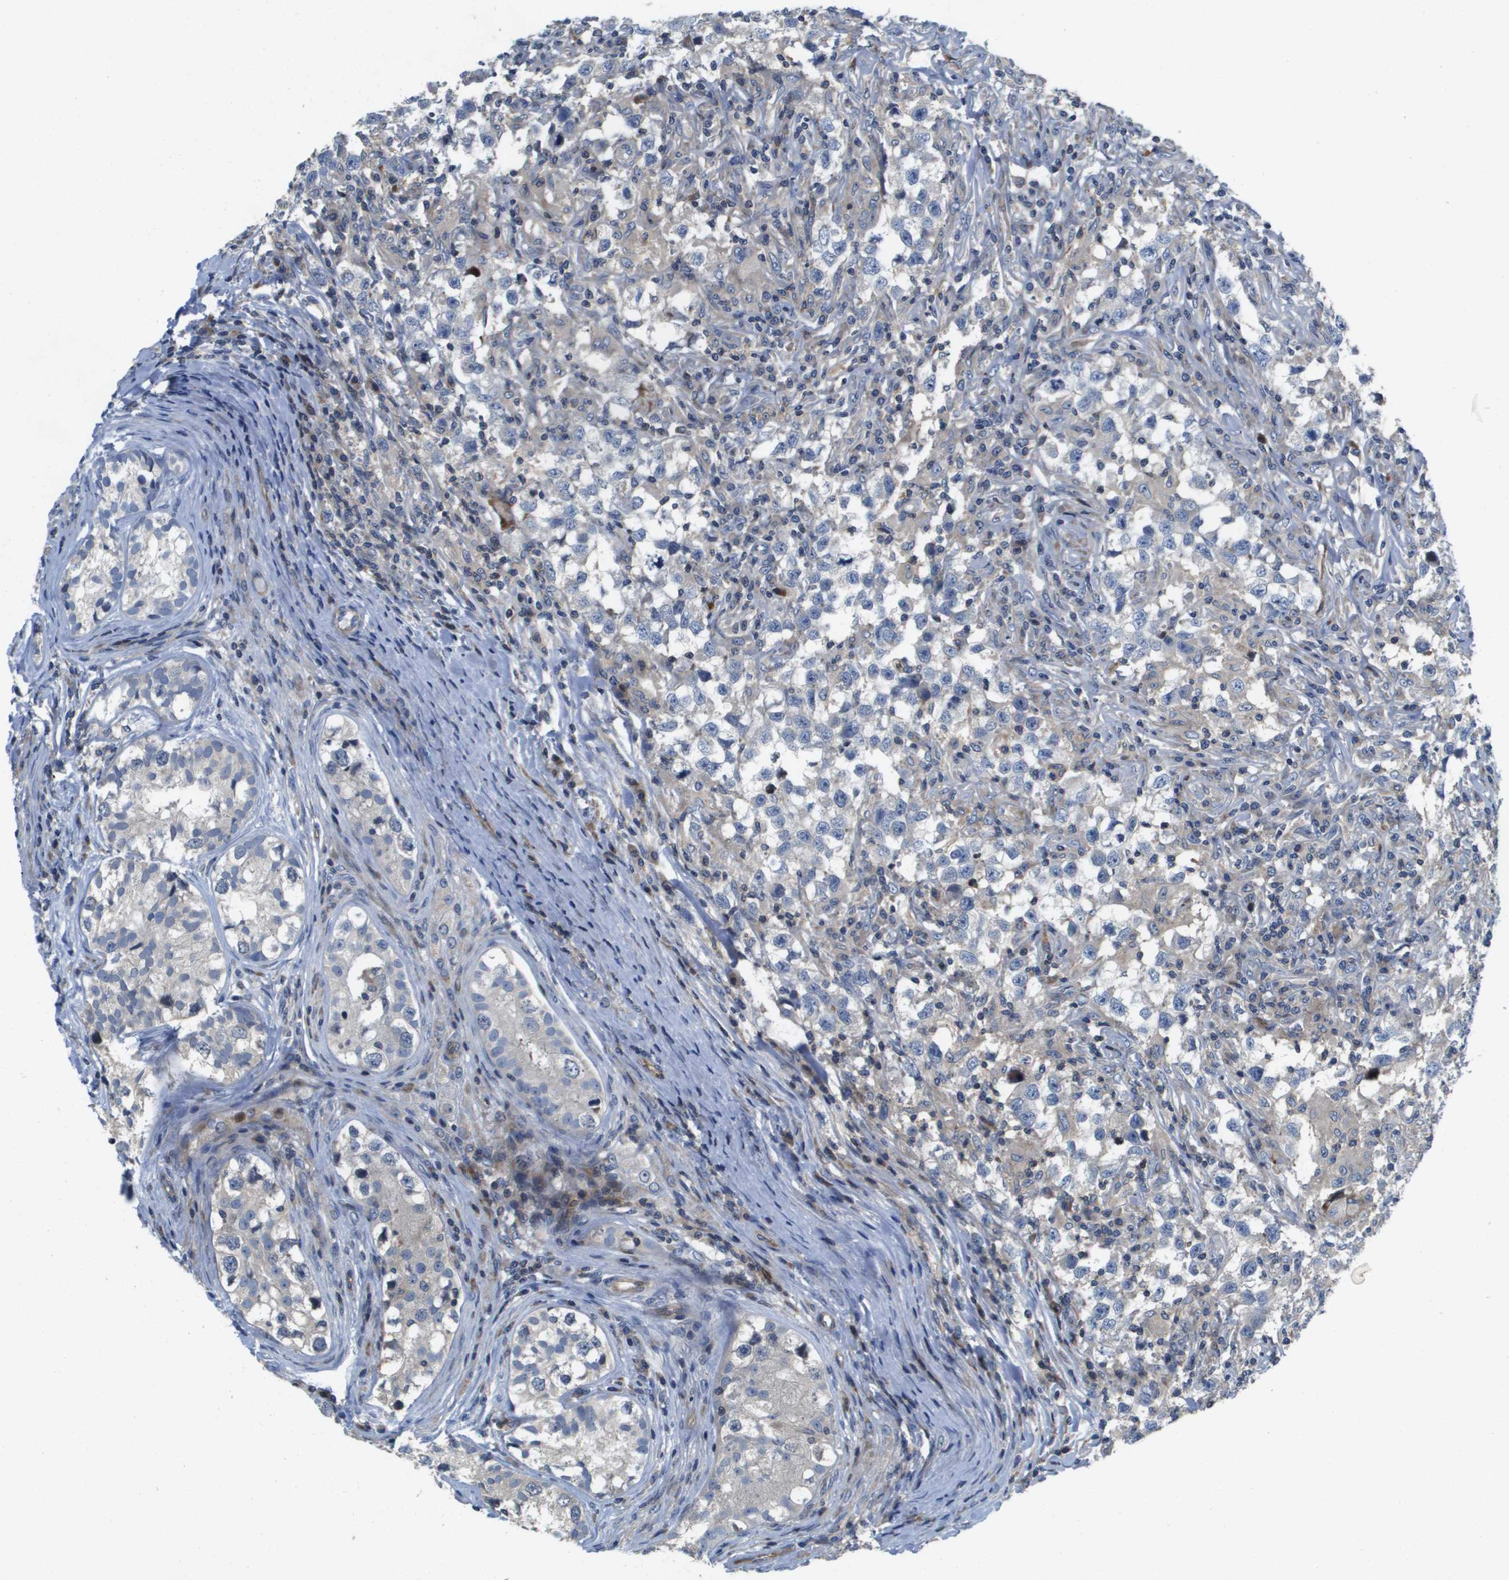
{"staining": {"intensity": "negative", "quantity": "none", "location": "none"}, "tissue": "testis cancer", "cell_type": "Tumor cells", "image_type": "cancer", "snomed": [{"axis": "morphology", "description": "Carcinoma, Embryonal, NOS"}, {"axis": "topography", "description": "Testis"}], "caption": "Immunohistochemical staining of human embryonal carcinoma (testis) shows no significant staining in tumor cells.", "gene": "SCN4B", "patient": {"sex": "male", "age": 21}}